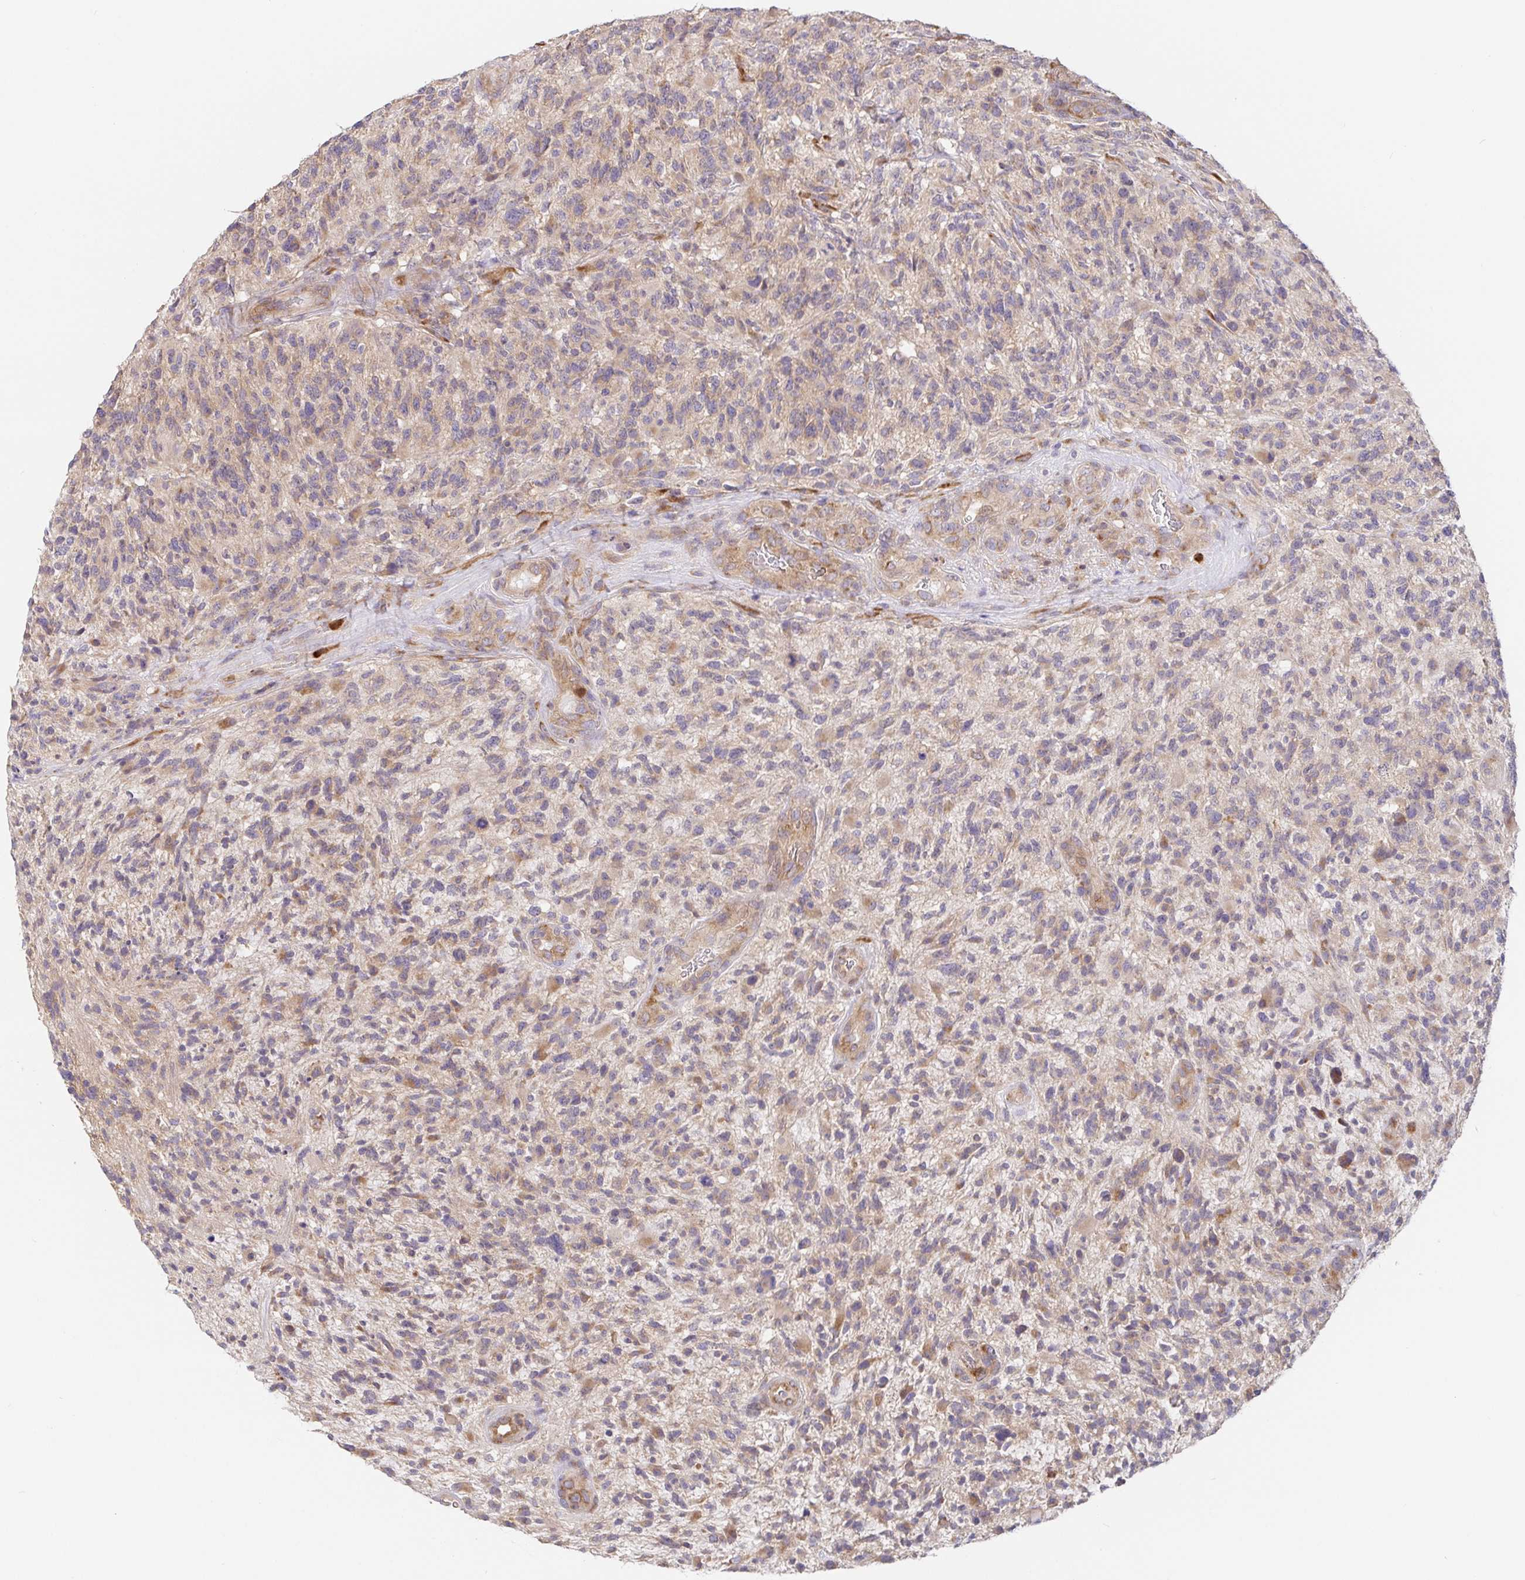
{"staining": {"intensity": "weak", "quantity": "25%-75%", "location": "cytoplasmic/membranous"}, "tissue": "glioma", "cell_type": "Tumor cells", "image_type": "cancer", "snomed": [{"axis": "morphology", "description": "Glioma, malignant, High grade"}, {"axis": "topography", "description": "Brain"}], "caption": "The image displays a brown stain indicating the presence of a protein in the cytoplasmic/membranous of tumor cells in glioma.", "gene": "PDPK1", "patient": {"sex": "female", "age": 71}}